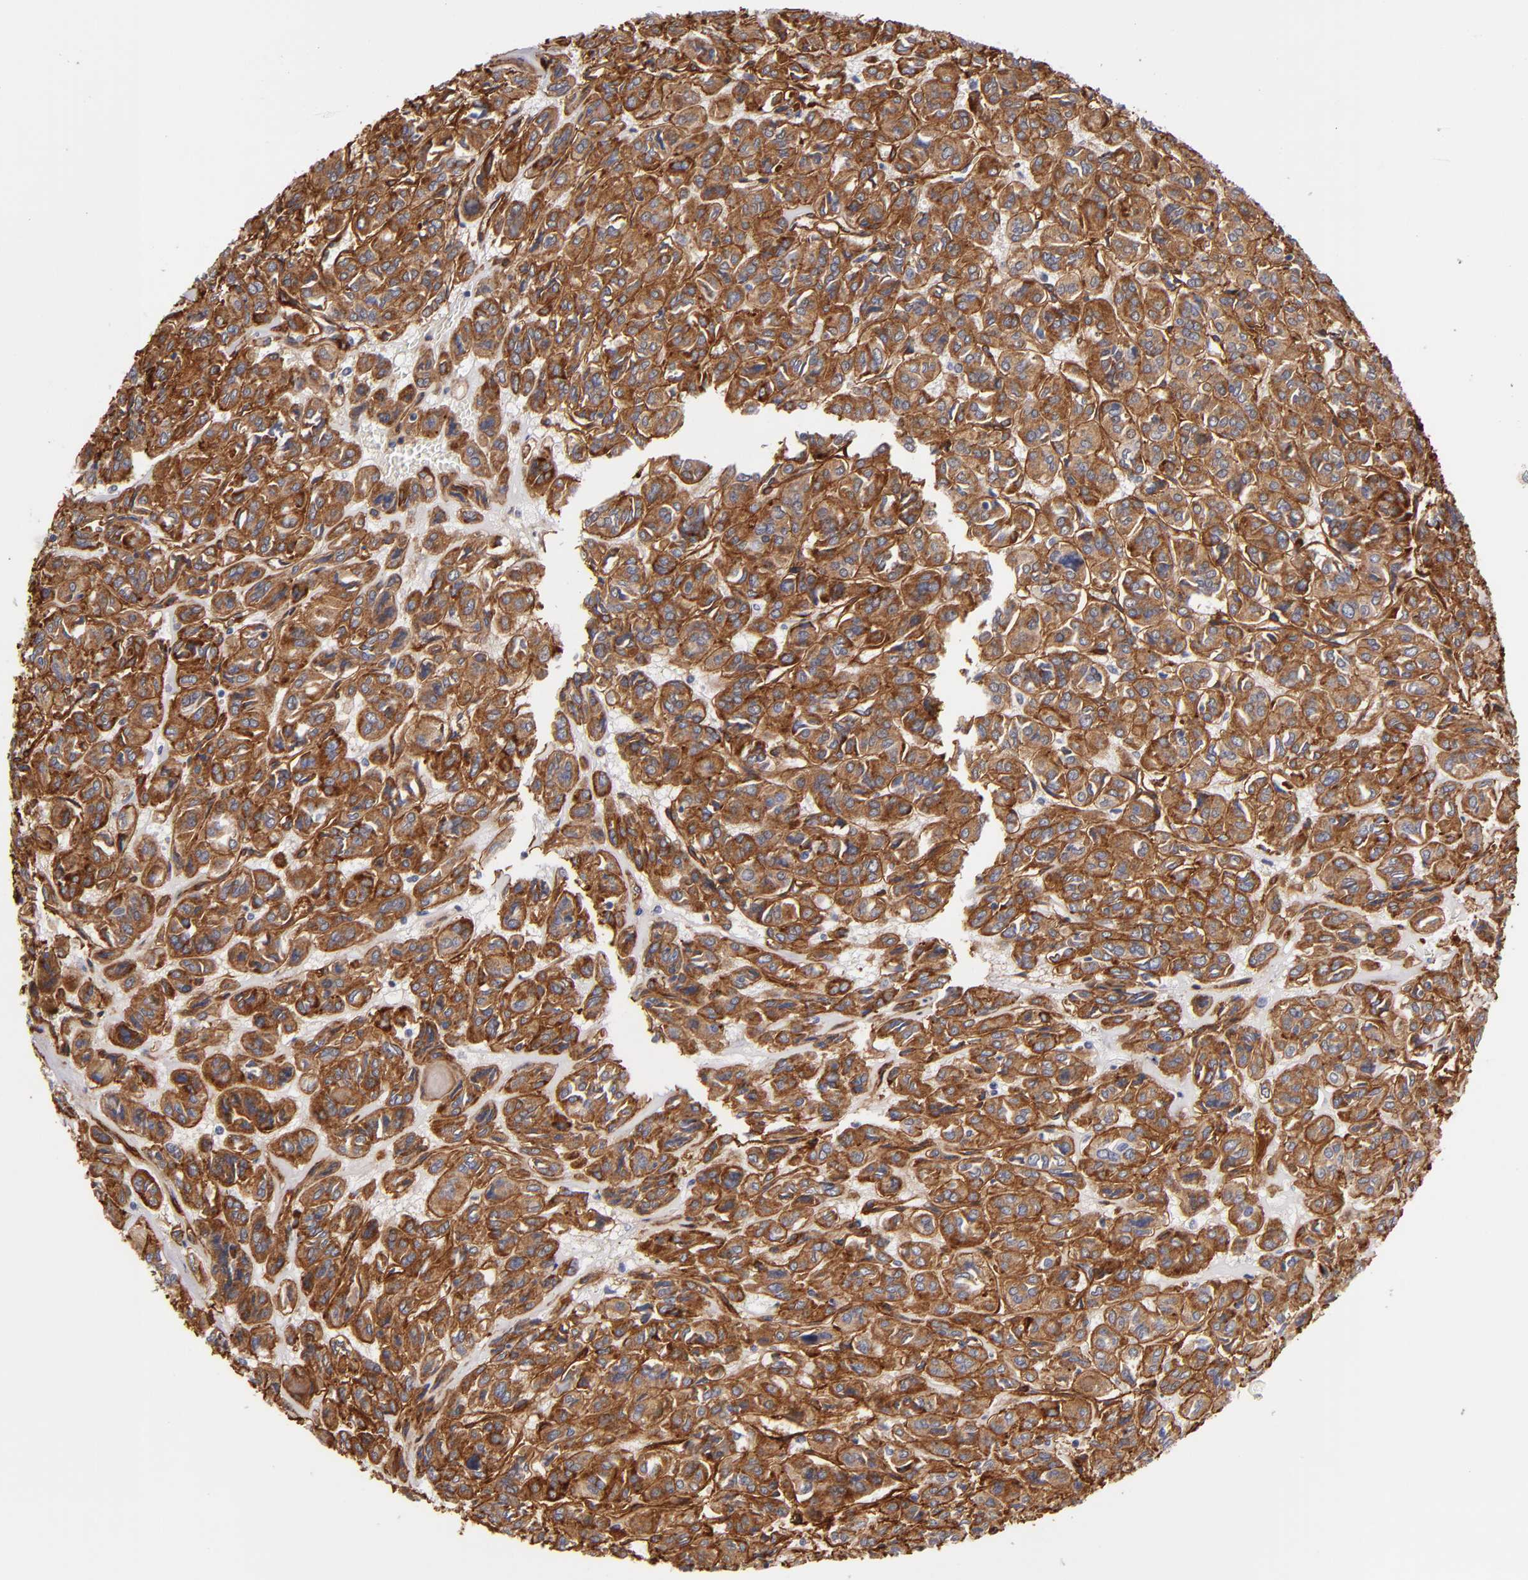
{"staining": {"intensity": "moderate", "quantity": ">75%", "location": "cytoplasmic/membranous"}, "tissue": "thyroid cancer", "cell_type": "Tumor cells", "image_type": "cancer", "snomed": [{"axis": "morphology", "description": "Follicular adenoma carcinoma, NOS"}, {"axis": "topography", "description": "Thyroid gland"}], "caption": "Thyroid follicular adenoma carcinoma stained with DAB immunohistochemistry demonstrates medium levels of moderate cytoplasmic/membranous staining in about >75% of tumor cells.", "gene": "LAMC1", "patient": {"sex": "female", "age": 71}}